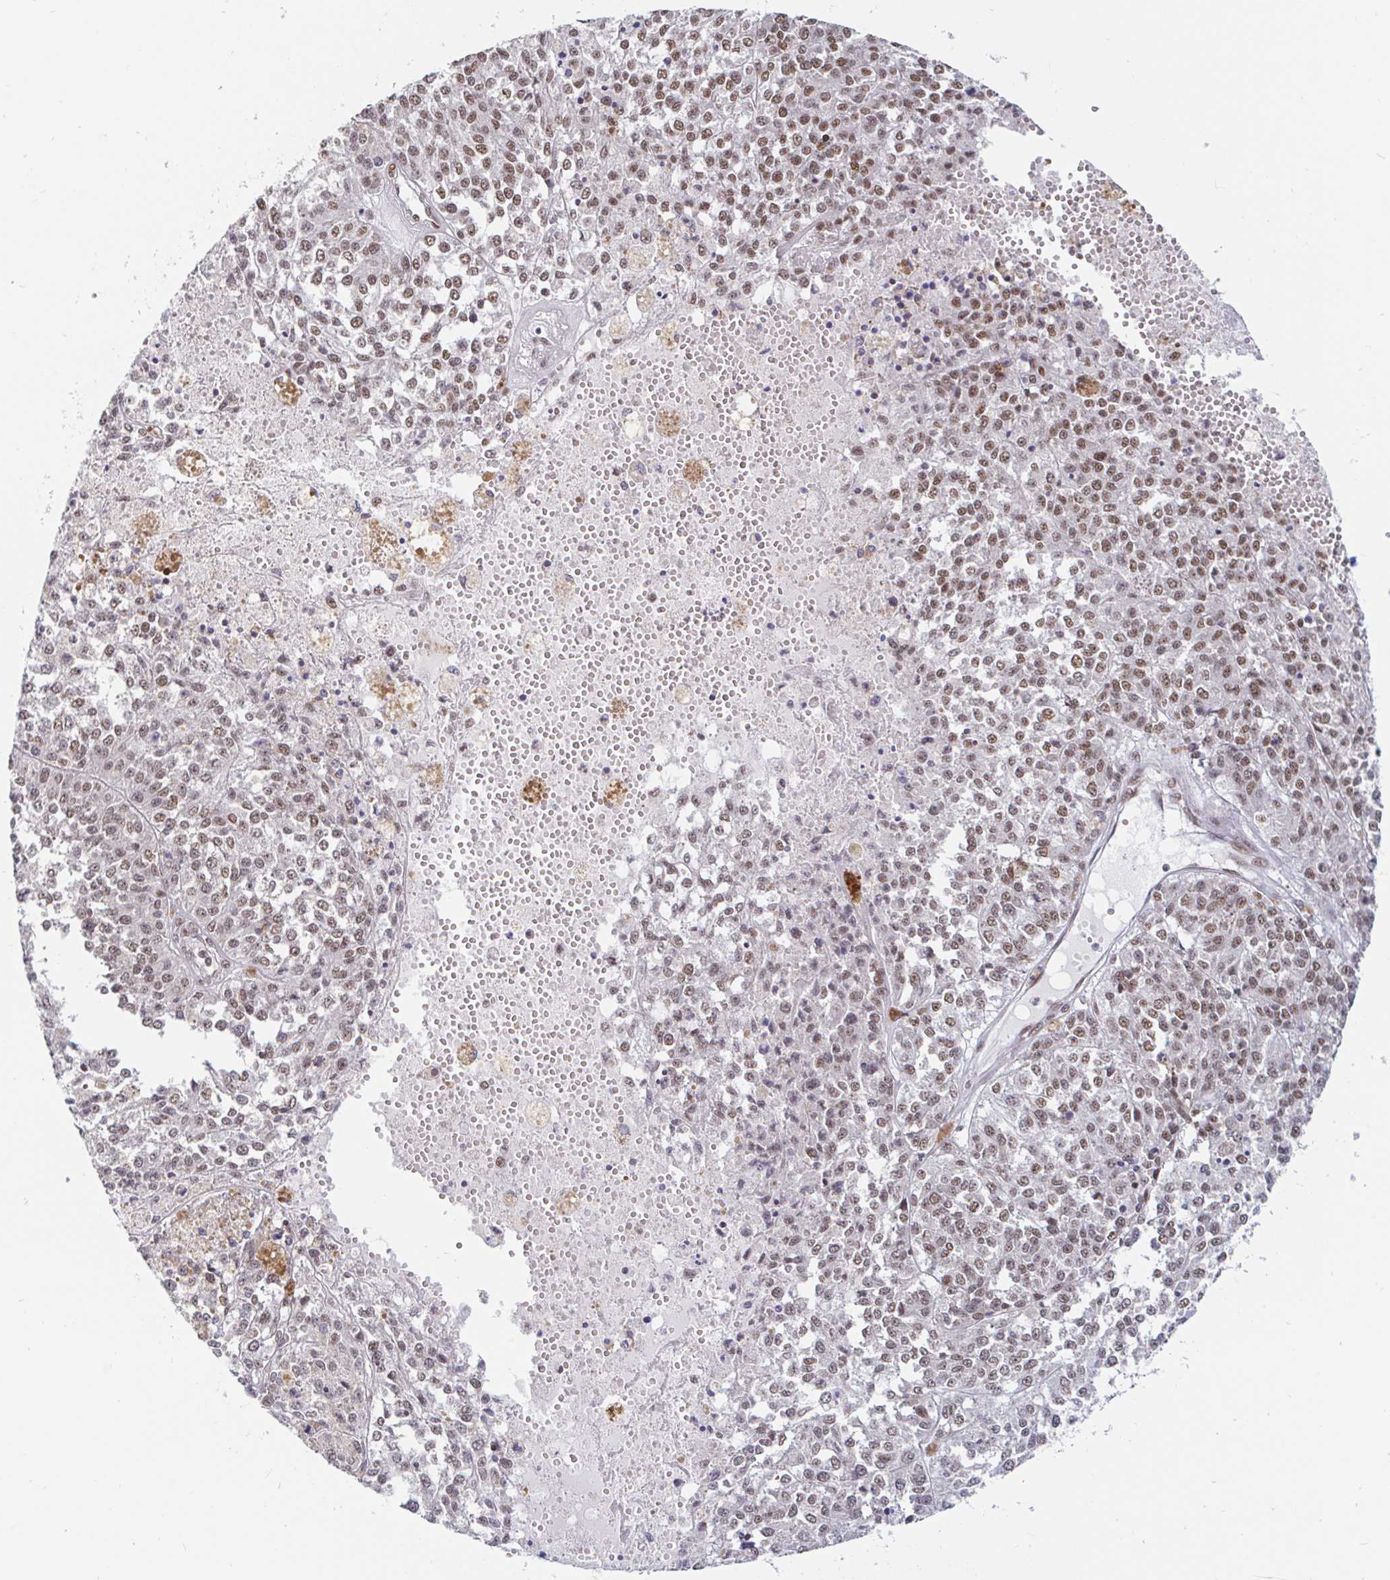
{"staining": {"intensity": "moderate", "quantity": "25%-75%", "location": "nuclear"}, "tissue": "melanoma", "cell_type": "Tumor cells", "image_type": "cancer", "snomed": [{"axis": "morphology", "description": "Malignant melanoma, Metastatic site"}, {"axis": "topography", "description": "Lymph node"}], "caption": "Protein staining of melanoma tissue displays moderate nuclear expression in about 25%-75% of tumor cells.", "gene": "RBMX", "patient": {"sex": "female", "age": 64}}